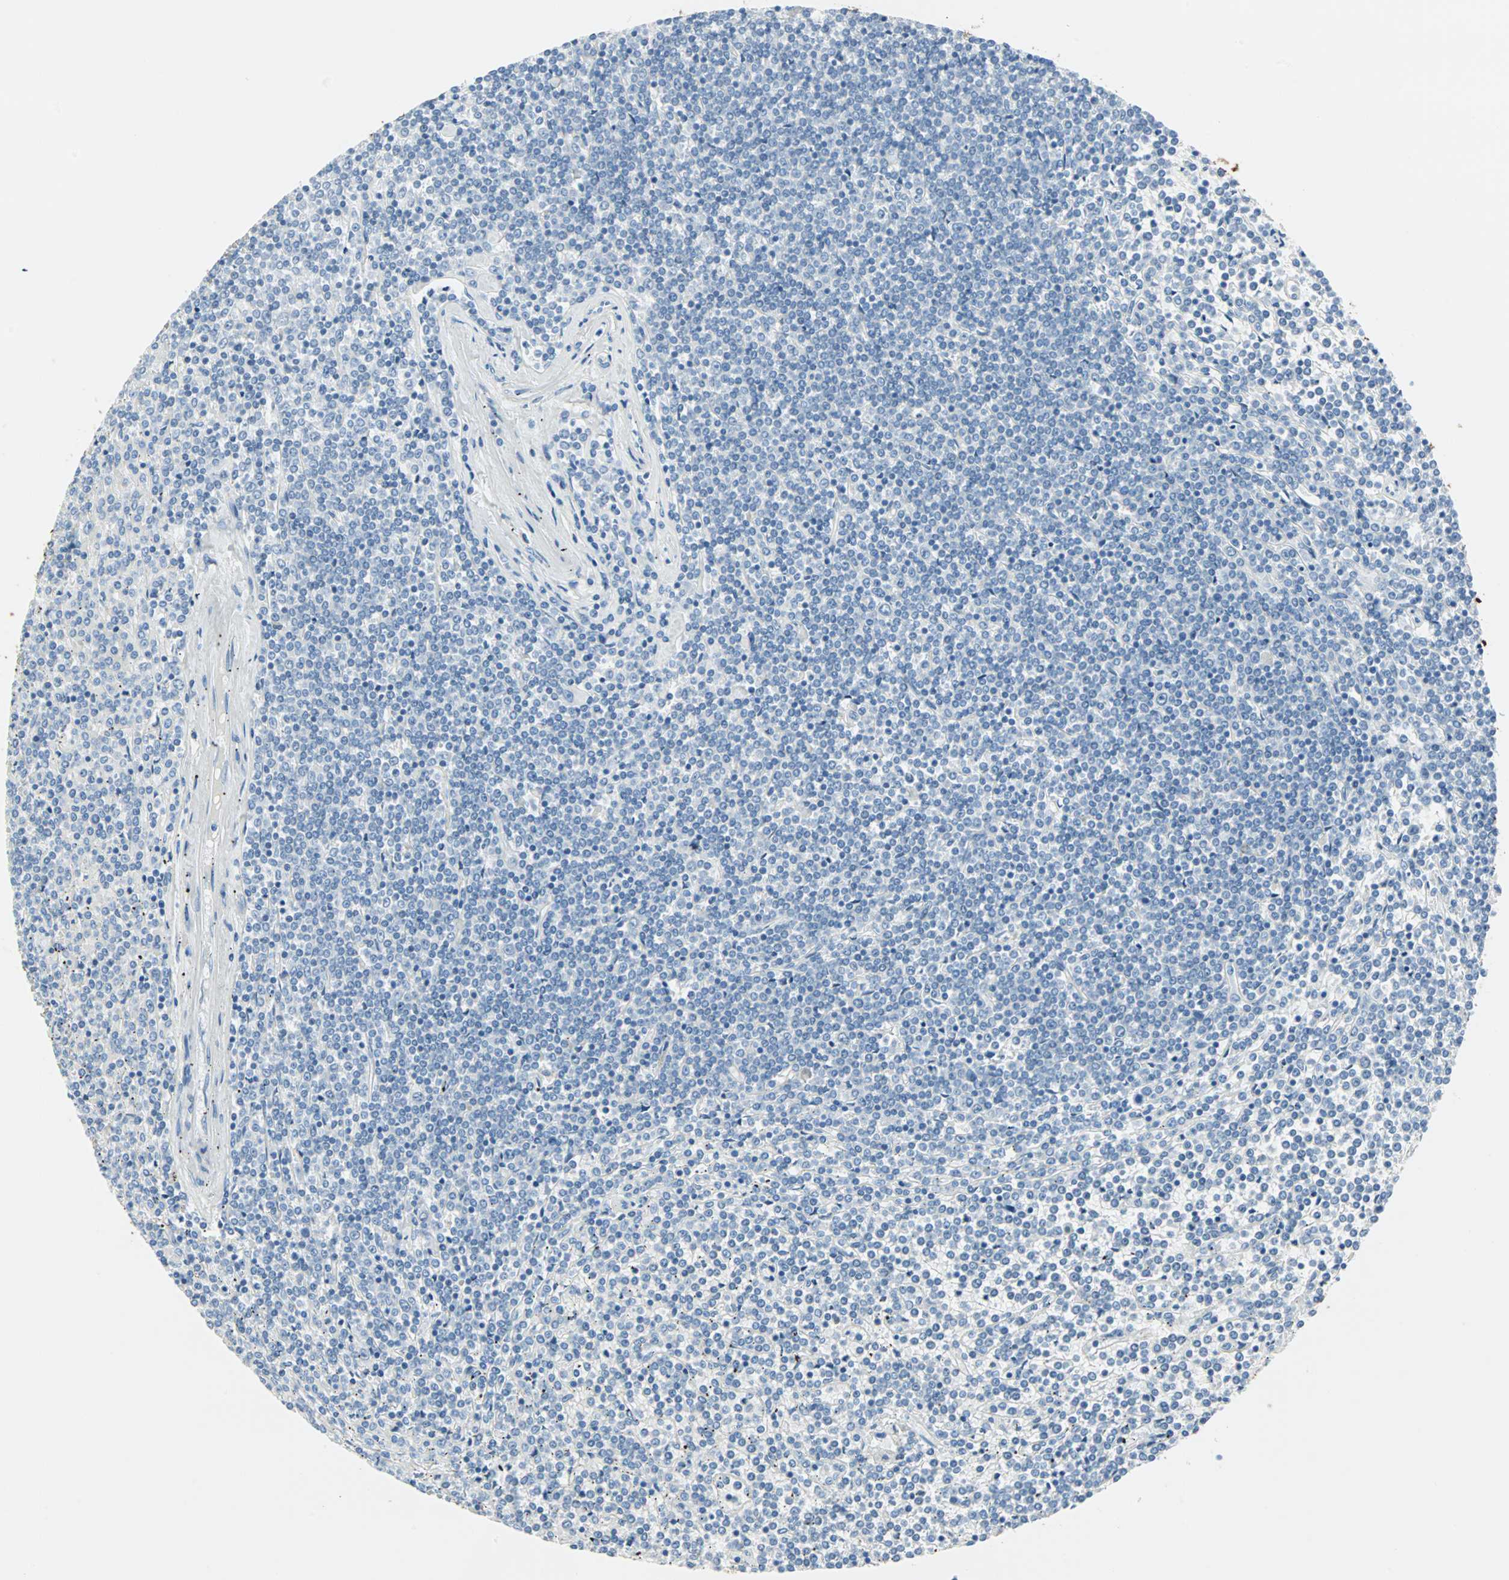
{"staining": {"intensity": "negative", "quantity": "none", "location": "none"}, "tissue": "lymphoma", "cell_type": "Tumor cells", "image_type": "cancer", "snomed": [{"axis": "morphology", "description": "Malignant lymphoma, non-Hodgkin's type, Low grade"}, {"axis": "topography", "description": "Spleen"}], "caption": "Immunohistochemistry photomicrograph of low-grade malignant lymphoma, non-Hodgkin's type stained for a protein (brown), which exhibits no staining in tumor cells.", "gene": "STX1A", "patient": {"sex": "female", "age": 19}}